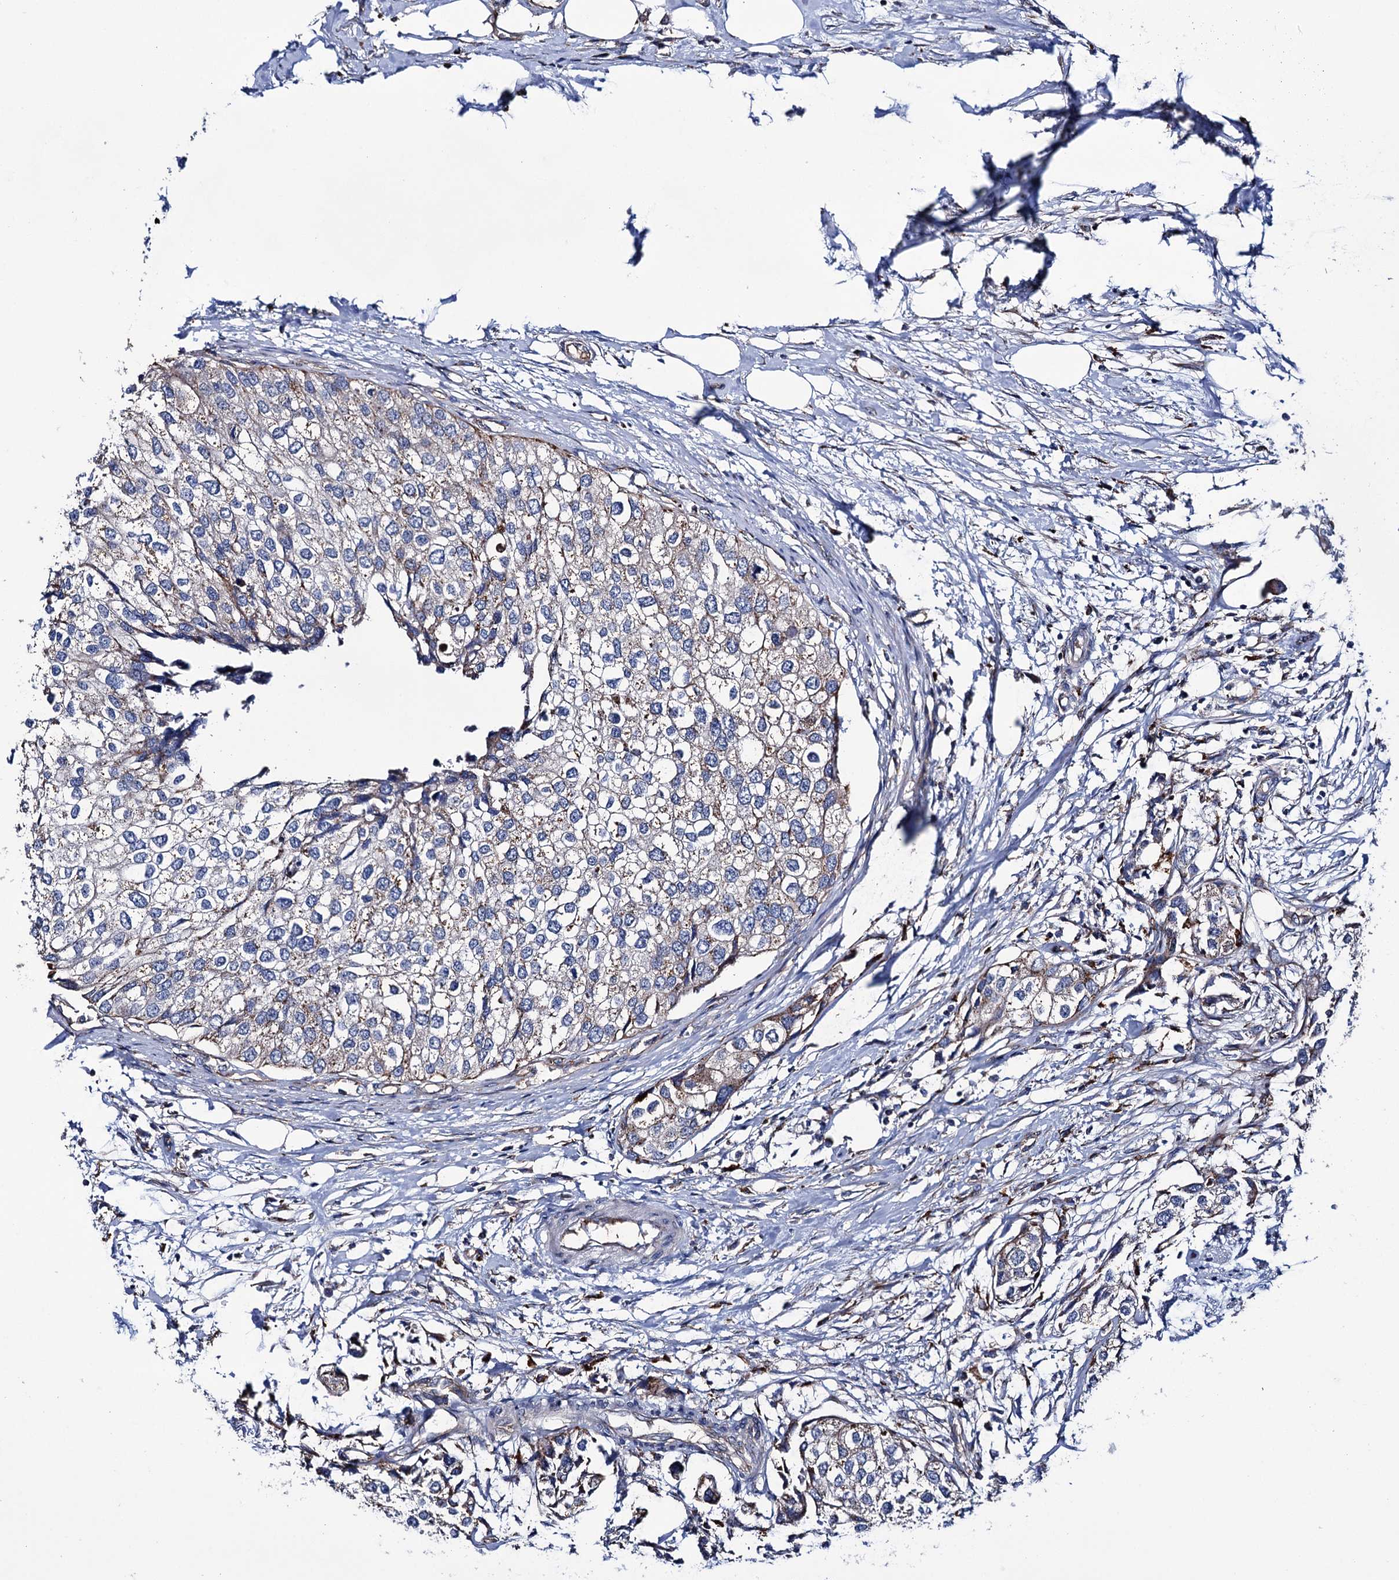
{"staining": {"intensity": "weak", "quantity": "25%-75%", "location": "cytoplasmic/membranous"}, "tissue": "urothelial cancer", "cell_type": "Tumor cells", "image_type": "cancer", "snomed": [{"axis": "morphology", "description": "Urothelial carcinoma, High grade"}, {"axis": "topography", "description": "Urinary bladder"}], "caption": "Urothelial cancer stained with a brown dye exhibits weak cytoplasmic/membranous positive staining in approximately 25%-75% of tumor cells.", "gene": "SCPEP1", "patient": {"sex": "male", "age": 64}}